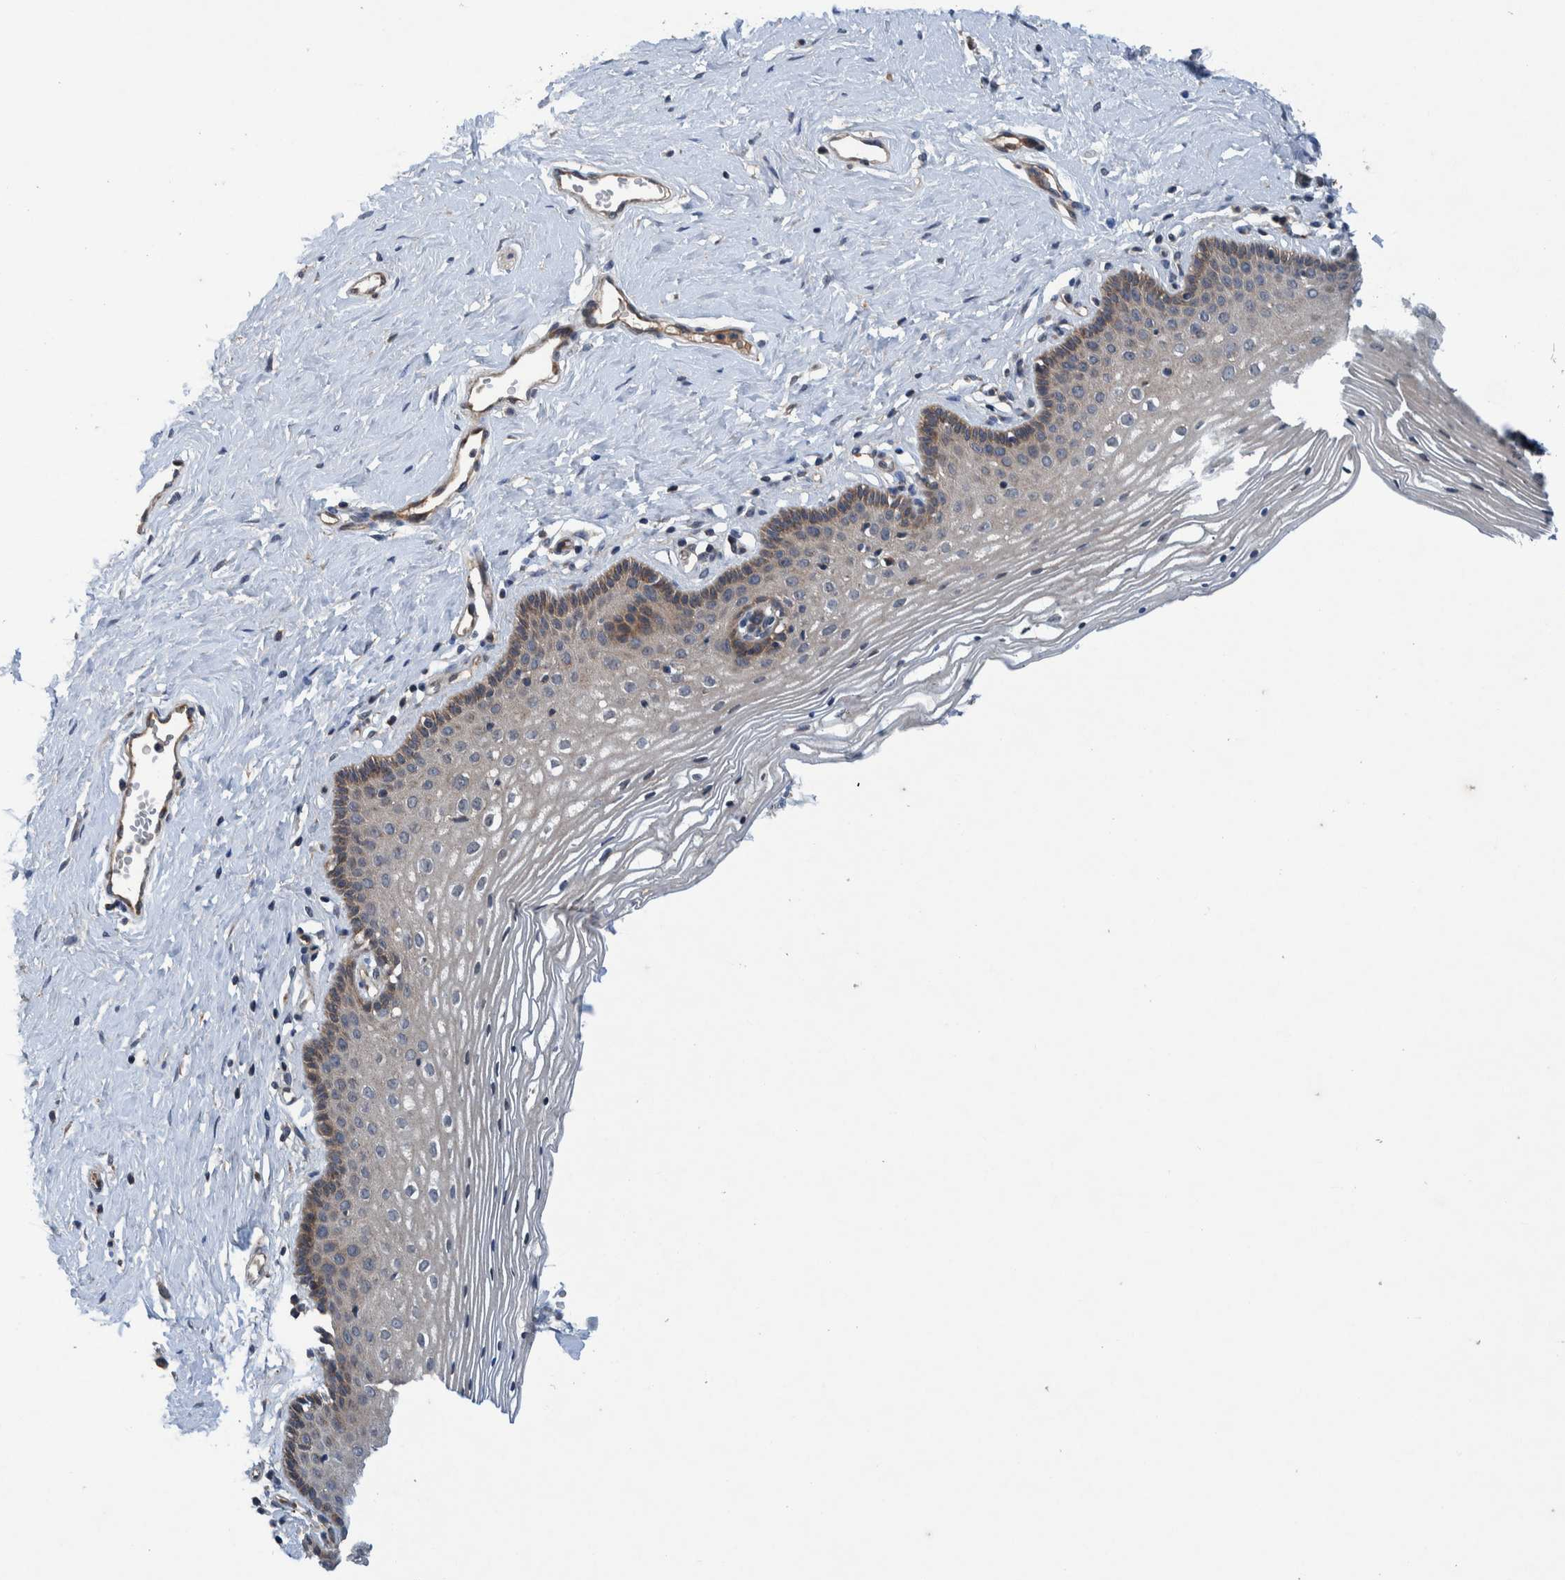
{"staining": {"intensity": "moderate", "quantity": ">75%", "location": "cytoplasmic/membranous"}, "tissue": "vagina", "cell_type": "Squamous epithelial cells", "image_type": "normal", "snomed": [{"axis": "morphology", "description": "Normal tissue, NOS"}, {"axis": "topography", "description": "Vagina"}], "caption": "This histopathology image displays IHC staining of normal human vagina, with medium moderate cytoplasmic/membranous staining in about >75% of squamous epithelial cells.", "gene": "ITIH3", "patient": {"sex": "female", "age": 32}}